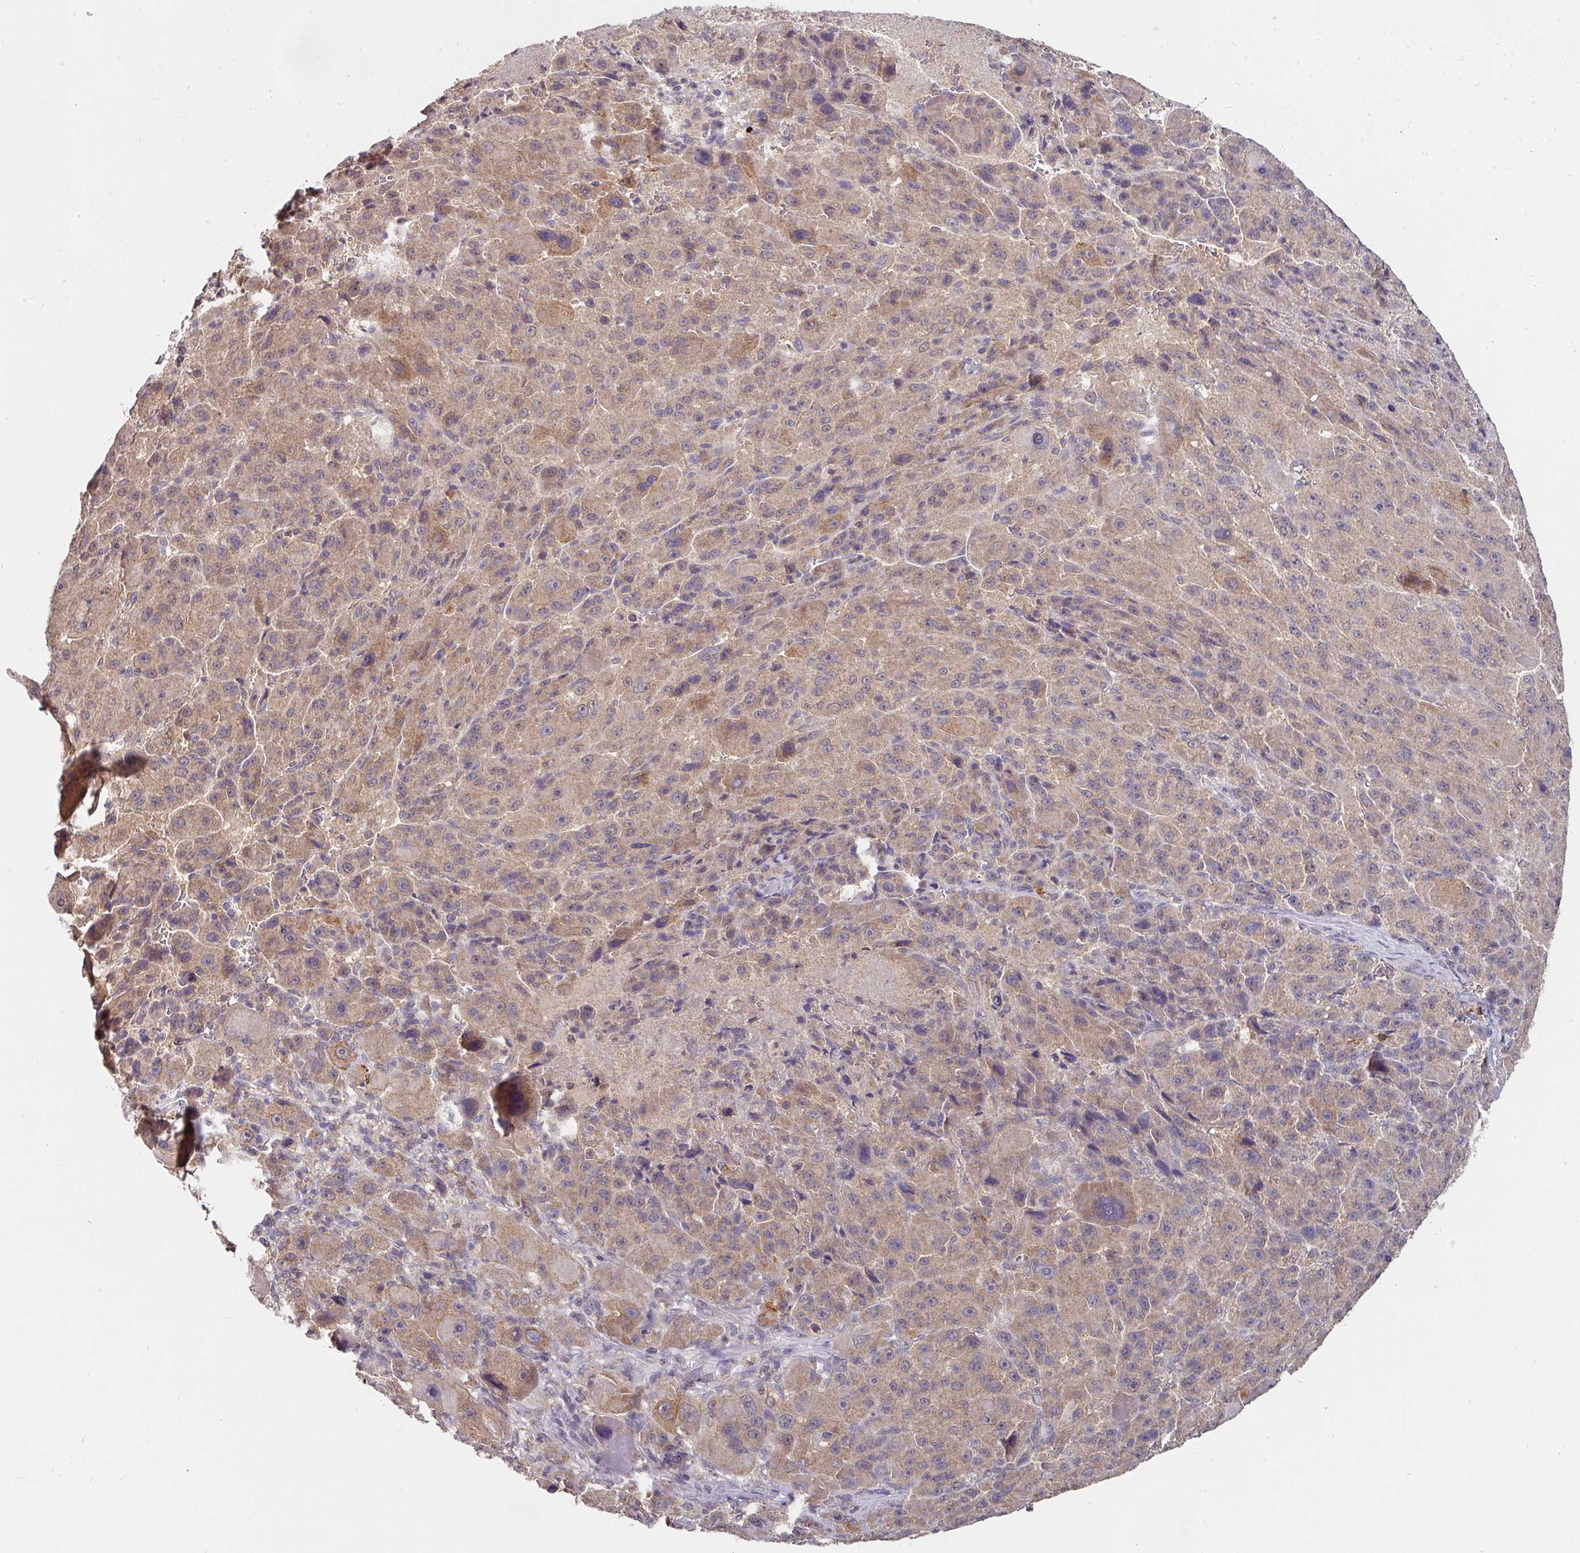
{"staining": {"intensity": "moderate", "quantity": ">75%", "location": "cytoplasmic/membranous"}, "tissue": "liver cancer", "cell_type": "Tumor cells", "image_type": "cancer", "snomed": [{"axis": "morphology", "description": "Carcinoma, Hepatocellular, NOS"}, {"axis": "topography", "description": "Liver"}], "caption": "Tumor cells show moderate cytoplasmic/membranous staining in about >75% of cells in hepatocellular carcinoma (liver).", "gene": "EXTL3", "patient": {"sex": "male", "age": 76}}